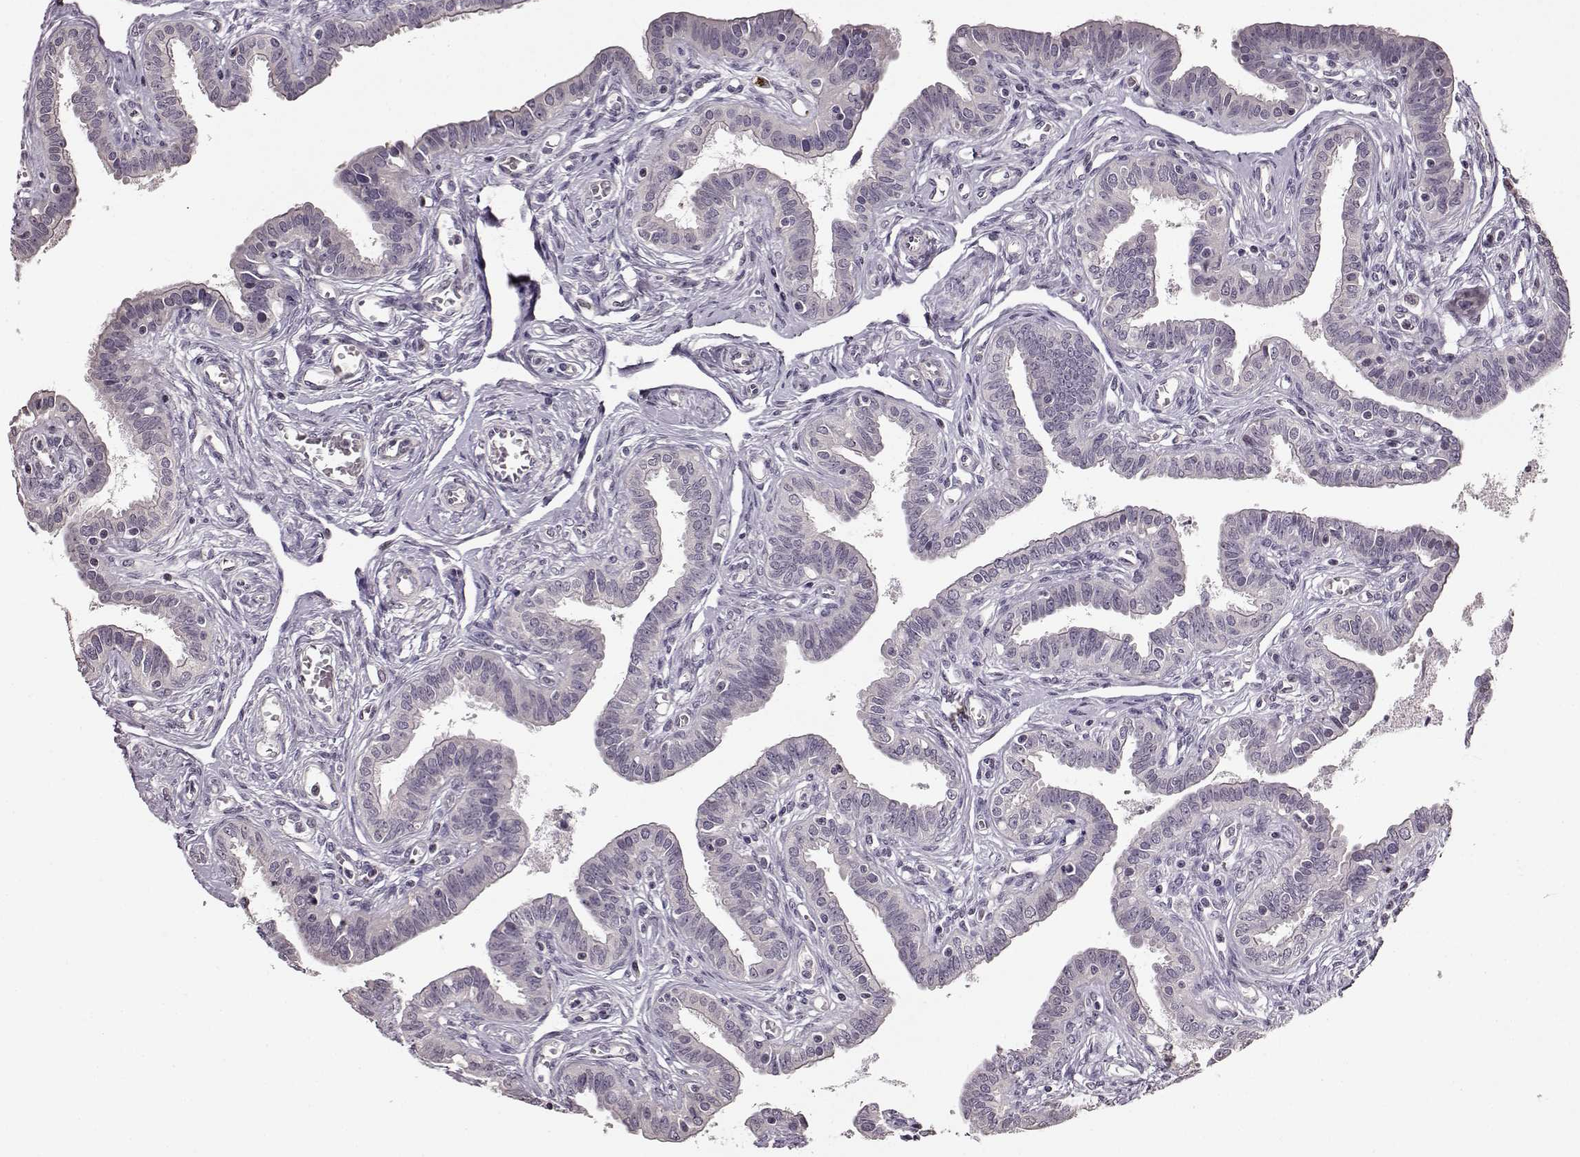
{"staining": {"intensity": "negative", "quantity": "none", "location": "none"}, "tissue": "fallopian tube", "cell_type": "Glandular cells", "image_type": "normal", "snomed": [{"axis": "morphology", "description": "Normal tissue, NOS"}, {"axis": "morphology", "description": "Carcinoma, endometroid"}, {"axis": "topography", "description": "Fallopian tube"}, {"axis": "topography", "description": "Ovary"}], "caption": "A micrograph of fallopian tube stained for a protein exhibits no brown staining in glandular cells. The staining is performed using DAB (3,3'-diaminobenzidine) brown chromogen with nuclei counter-stained in using hematoxylin.", "gene": "FSHB", "patient": {"sex": "female", "age": 42}}